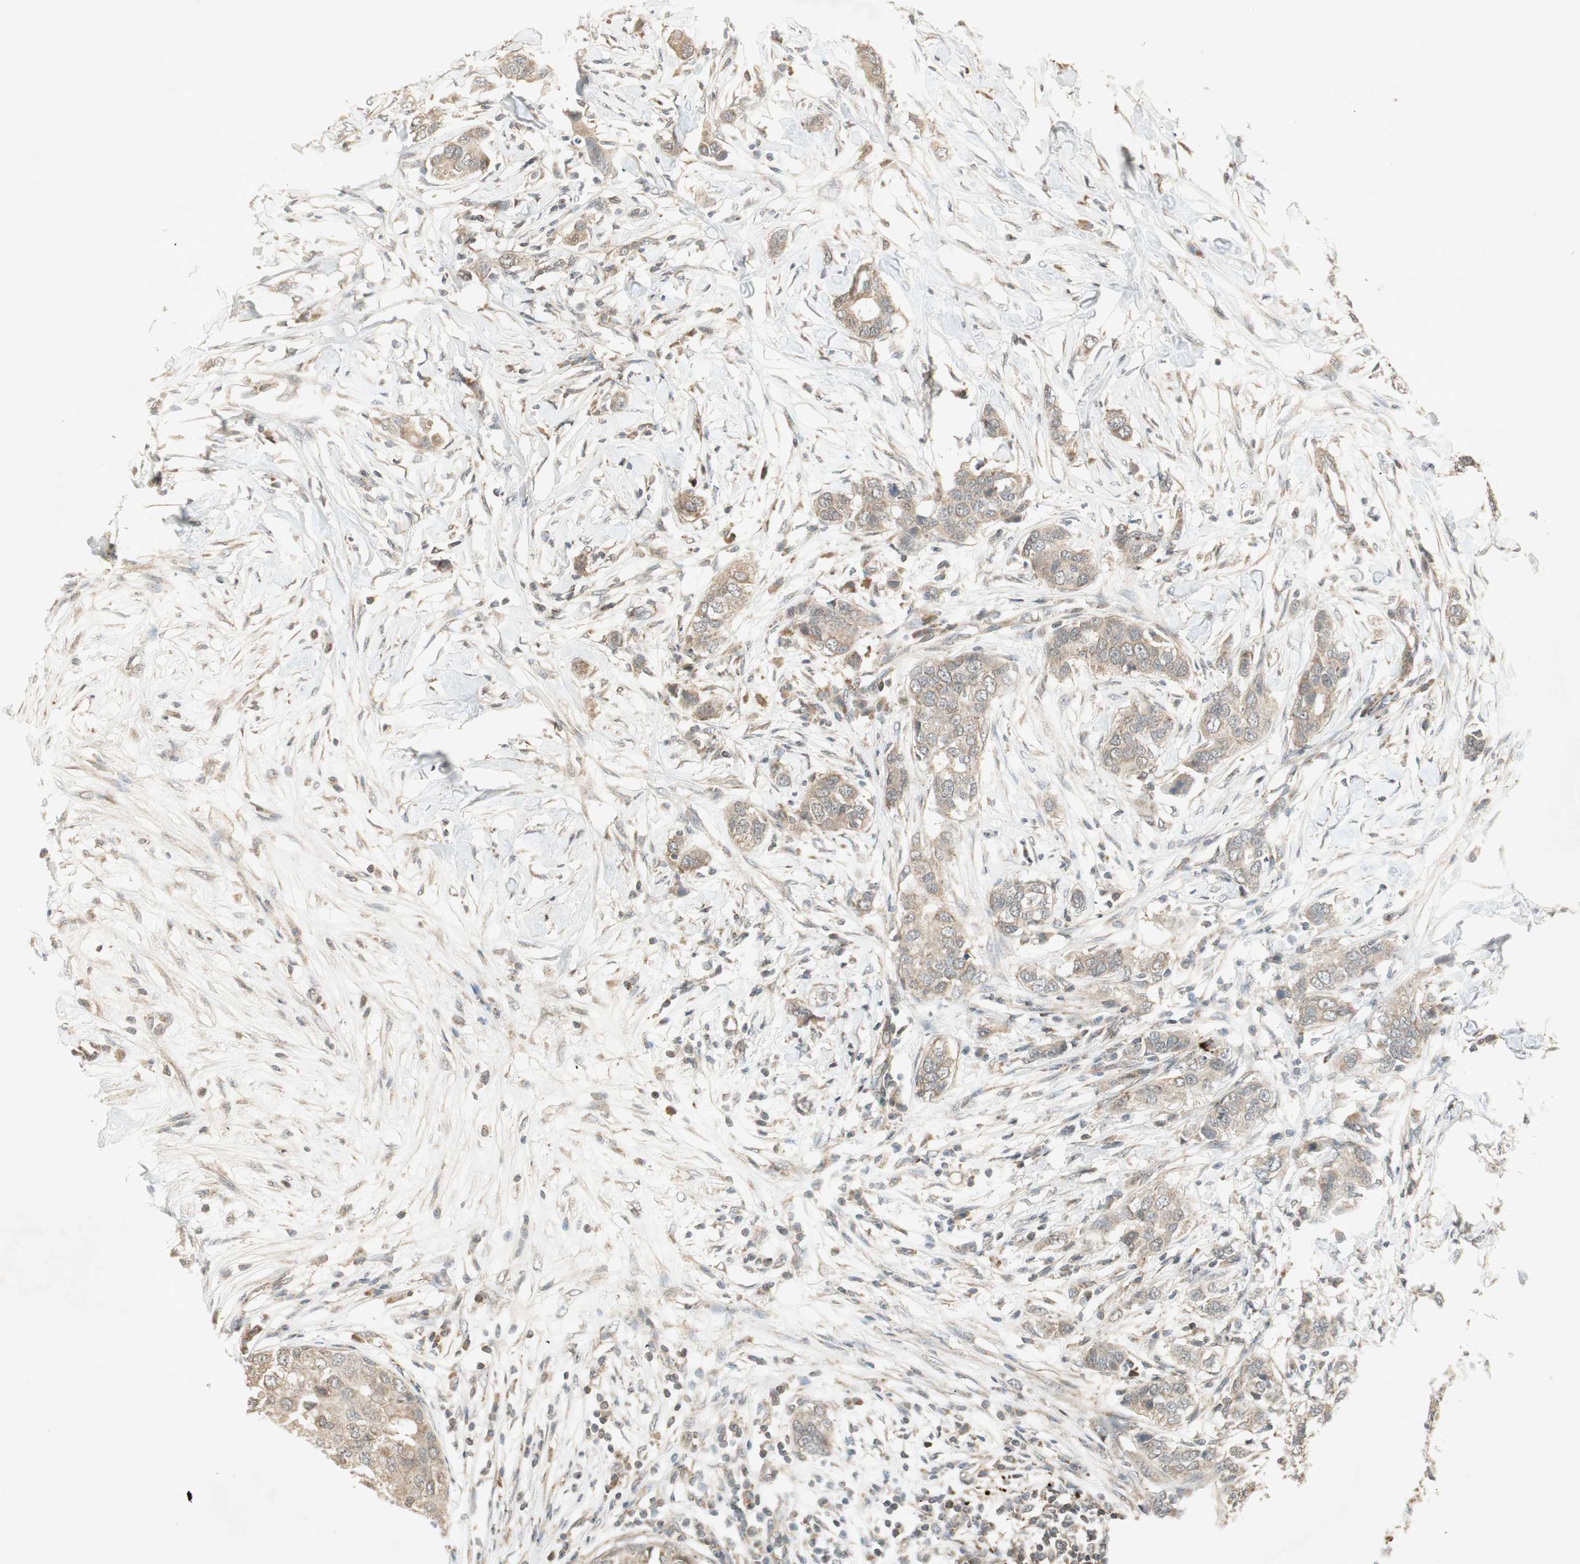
{"staining": {"intensity": "moderate", "quantity": ">75%", "location": "cytoplasmic/membranous"}, "tissue": "breast cancer", "cell_type": "Tumor cells", "image_type": "cancer", "snomed": [{"axis": "morphology", "description": "Duct carcinoma"}, {"axis": "topography", "description": "Breast"}], "caption": "Immunohistochemical staining of human breast cancer (intraductal carcinoma) reveals moderate cytoplasmic/membranous protein positivity in about >75% of tumor cells.", "gene": "USP2", "patient": {"sex": "female", "age": 50}}